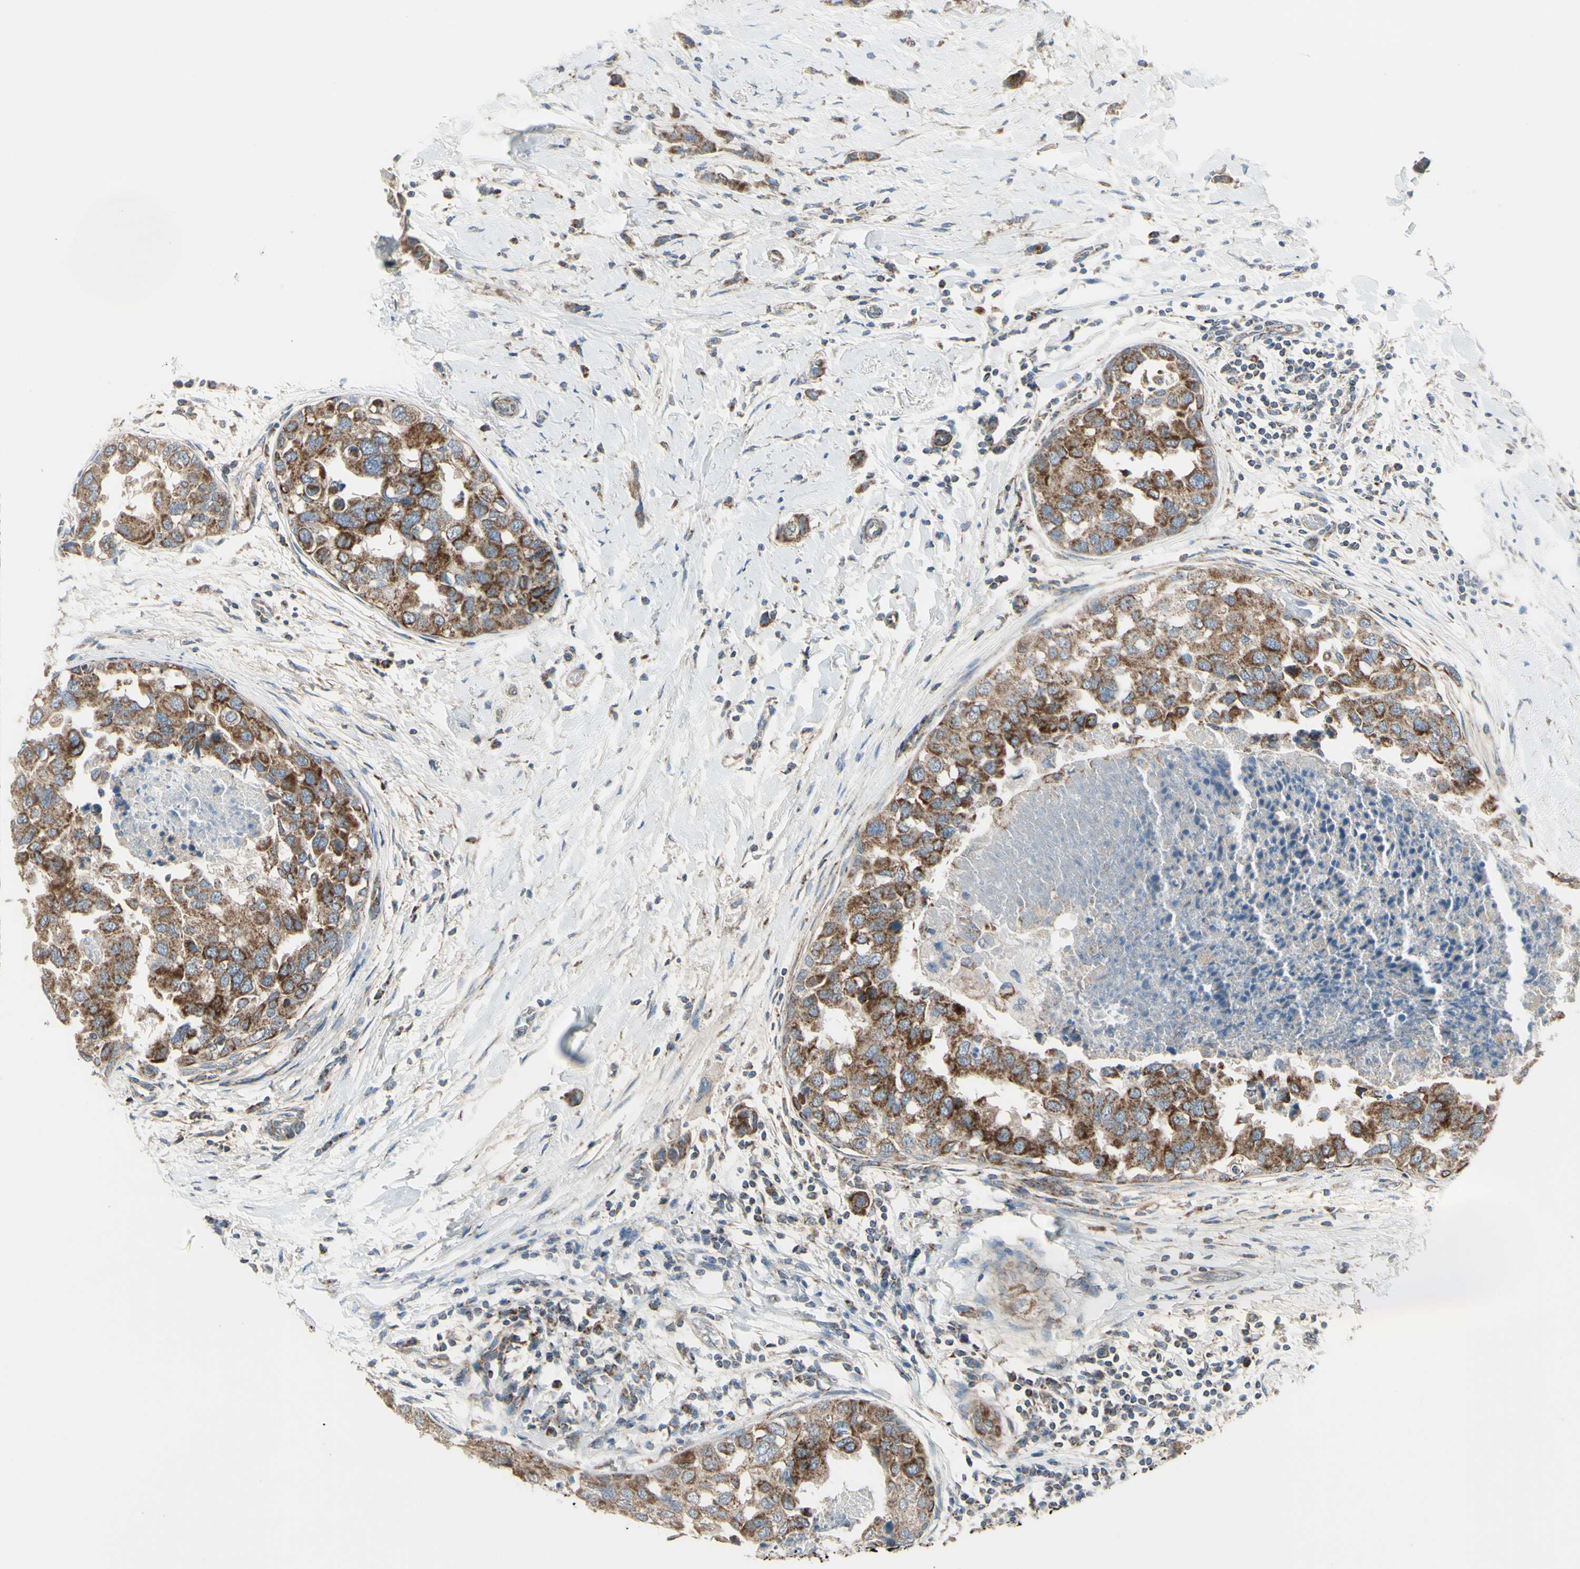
{"staining": {"intensity": "moderate", "quantity": ">75%", "location": "cytoplasmic/membranous"}, "tissue": "breast cancer", "cell_type": "Tumor cells", "image_type": "cancer", "snomed": [{"axis": "morphology", "description": "Normal tissue, NOS"}, {"axis": "morphology", "description": "Duct carcinoma"}, {"axis": "topography", "description": "Breast"}], "caption": "Tumor cells show moderate cytoplasmic/membranous staining in approximately >75% of cells in breast invasive ductal carcinoma.", "gene": "FAM171B", "patient": {"sex": "female", "age": 50}}